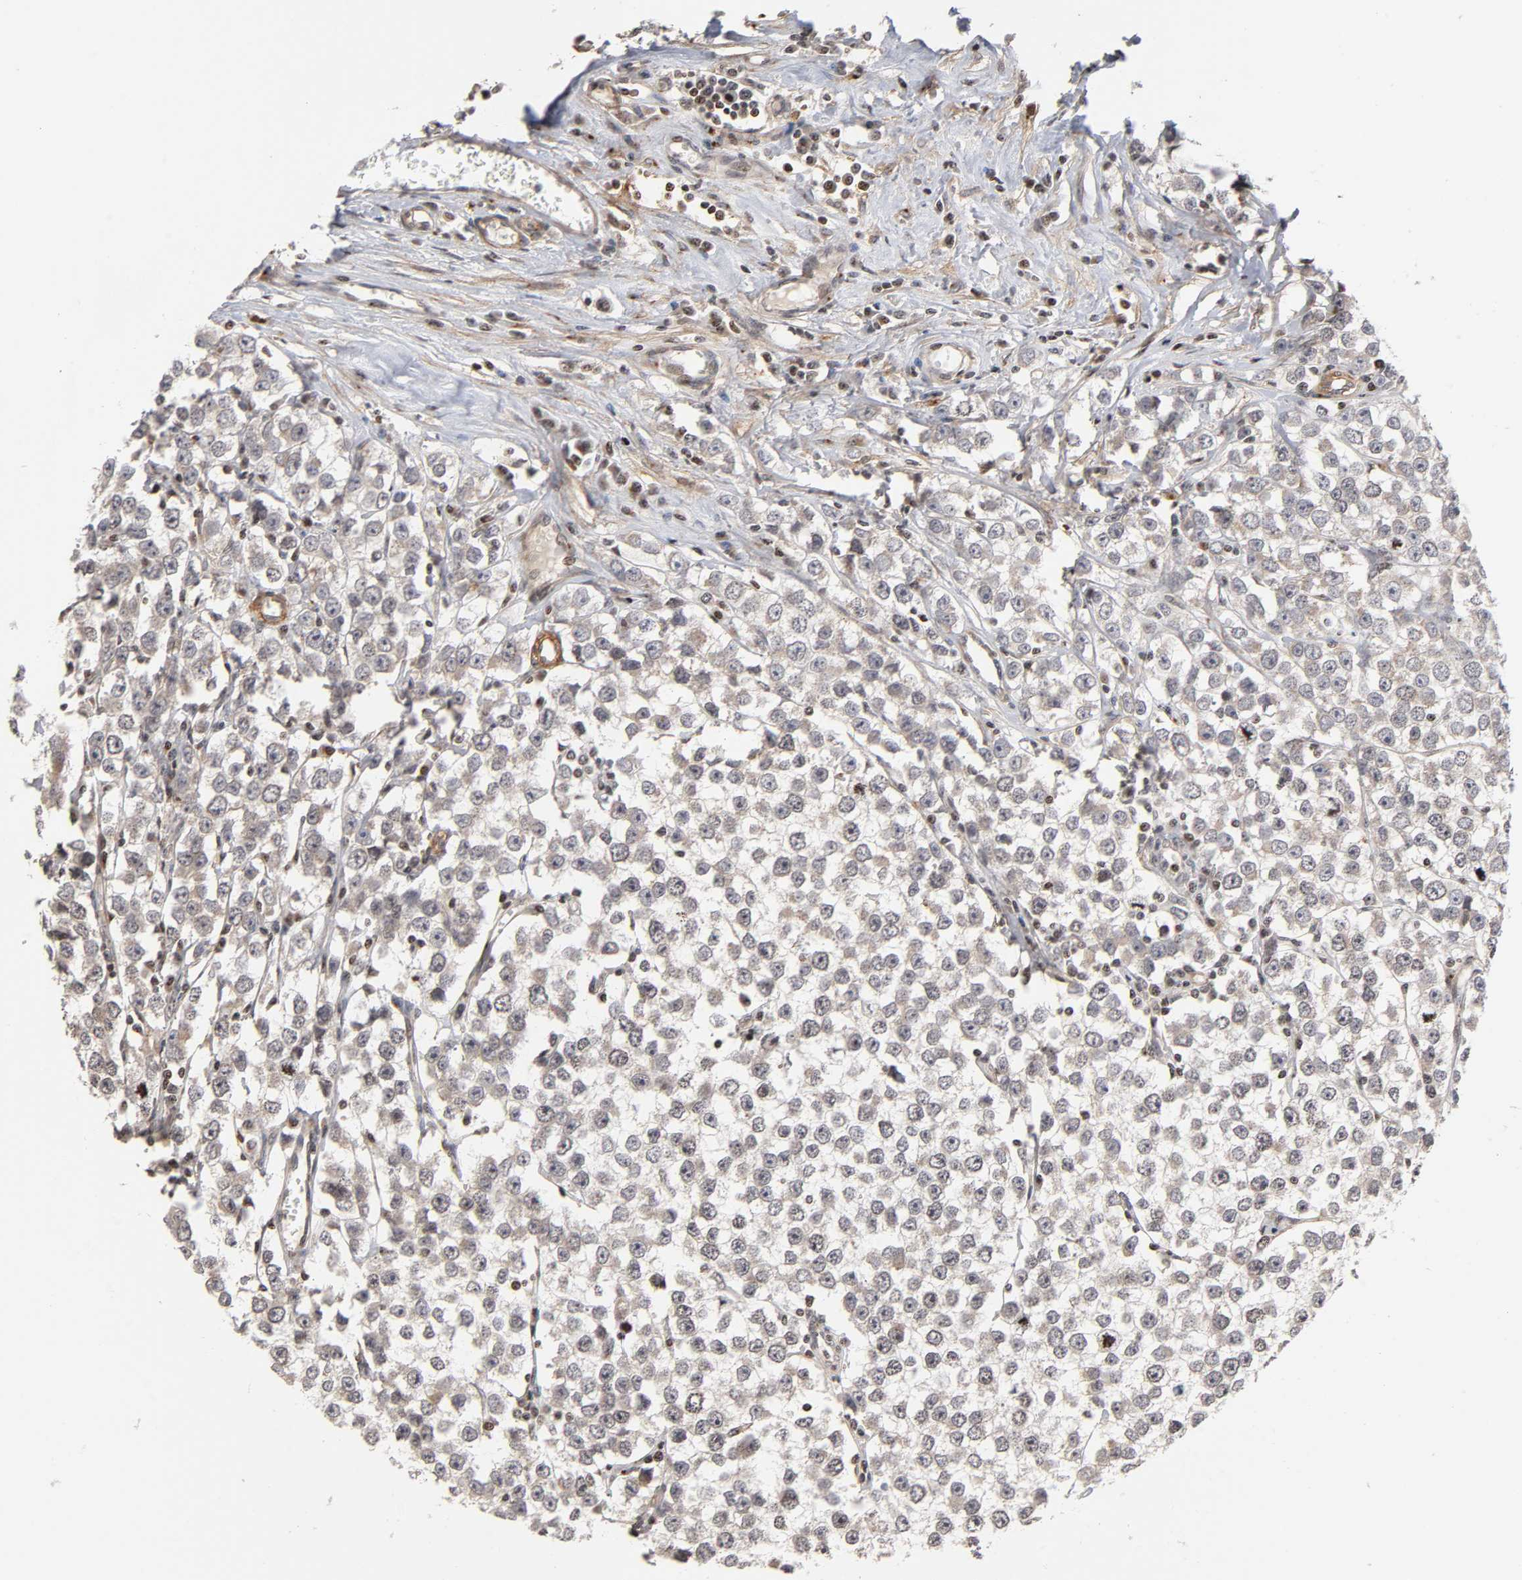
{"staining": {"intensity": "negative", "quantity": "none", "location": "none"}, "tissue": "testis cancer", "cell_type": "Tumor cells", "image_type": "cancer", "snomed": [{"axis": "morphology", "description": "Seminoma, NOS"}, {"axis": "morphology", "description": "Carcinoma, Embryonal, NOS"}, {"axis": "topography", "description": "Testis"}], "caption": "A photomicrograph of testis seminoma stained for a protein shows no brown staining in tumor cells.", "gene": "ITGAV", "patient": {"sex": "male", "age": 52}}